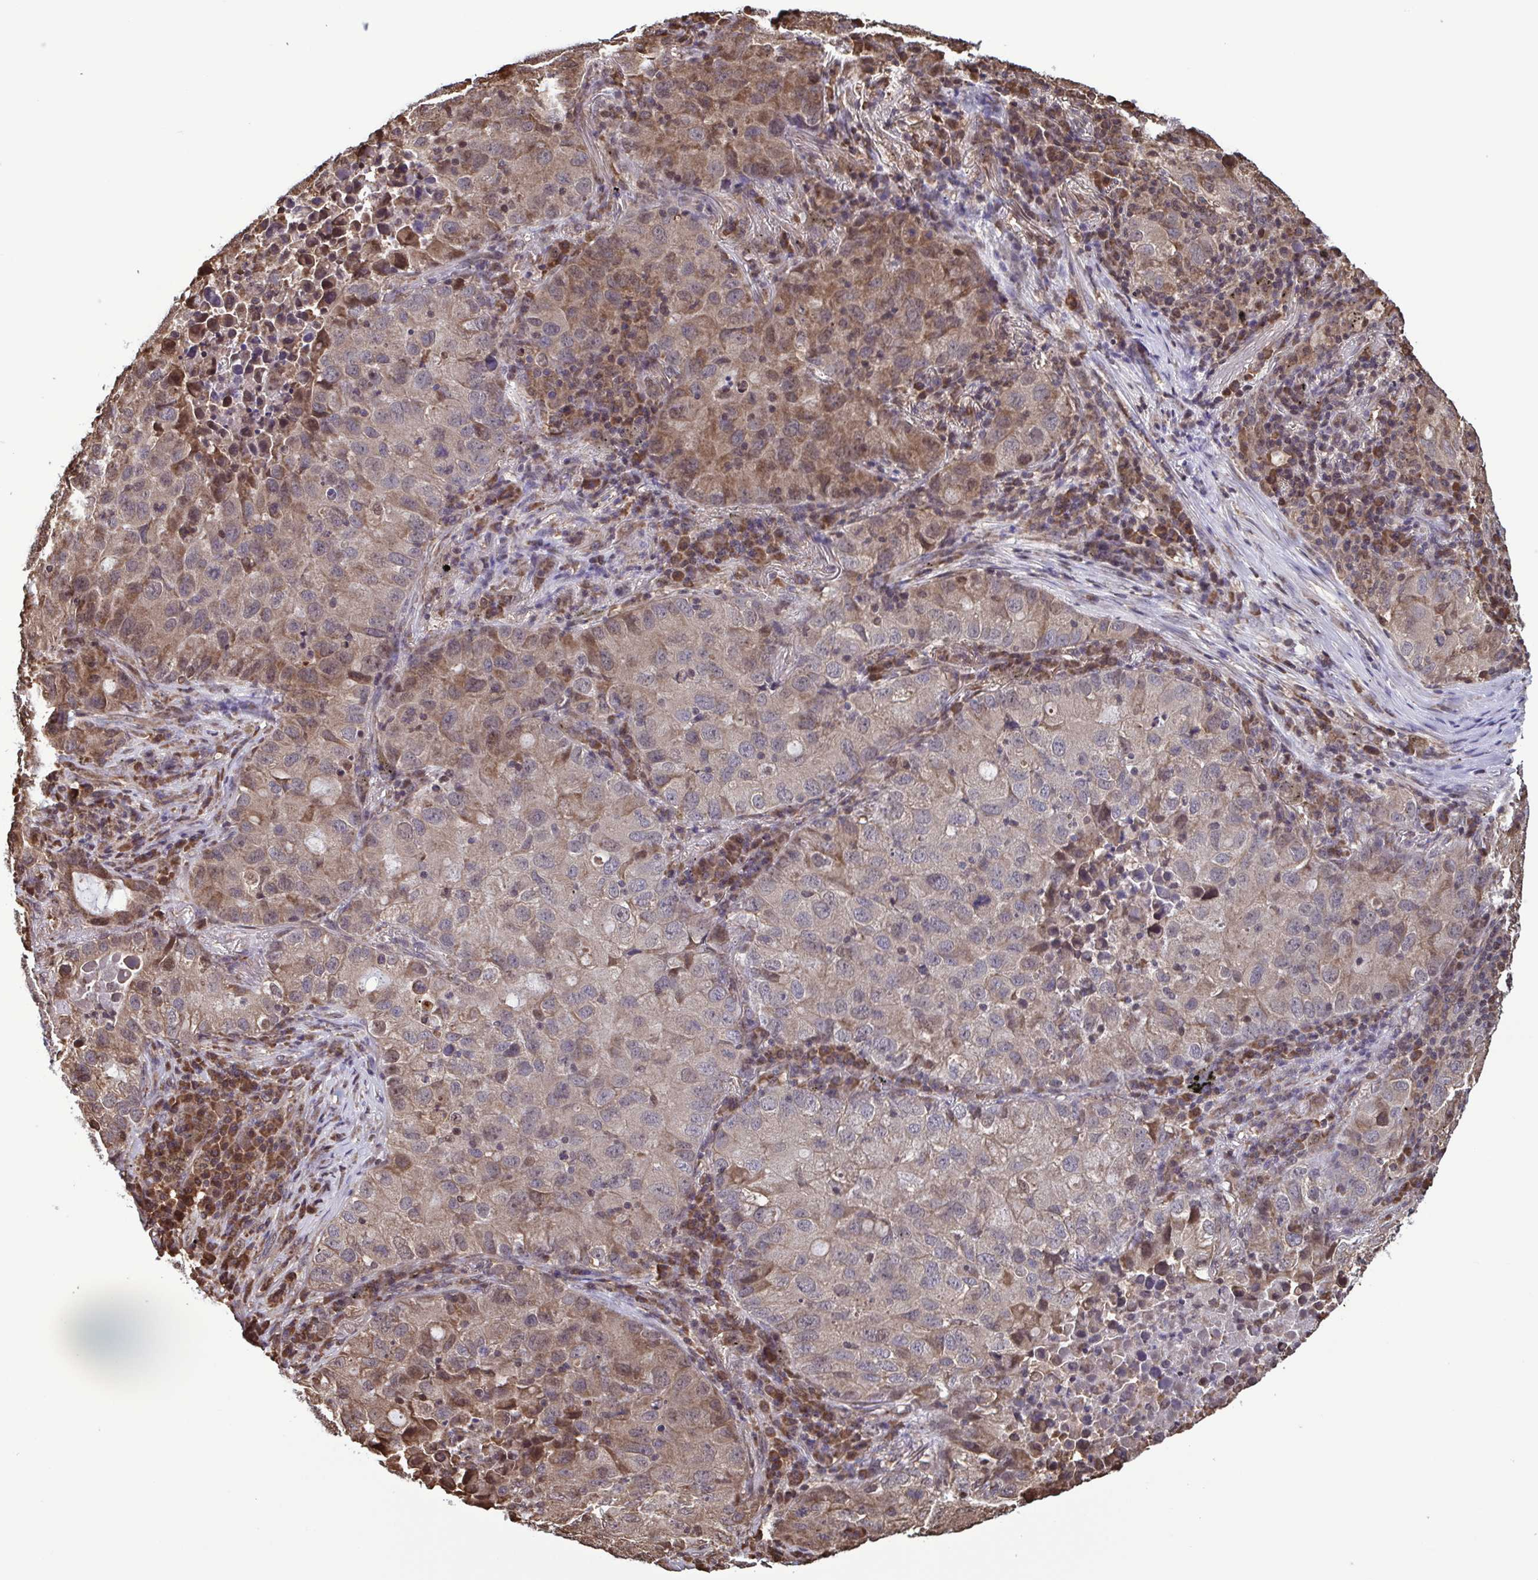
{"staining": {"intensity": "weak", "quantity": "<25%", "location": "cytoplasmic/membranous"}, "tissue": "lung cancer", "cell_type": "Tumor cells", "image_type": "cancer", "snomed": [{"axis": "morphology", "description": "Normal morphology"}, {"axis": "morphology", "description": "Adenocarcinoma, NOS"}, {"axis": "topography", "description": "Lymph node"}, {"axis": "topography", "description": "Lung"}], "caption": "Immunohistochemical staining of lung cancer reveals no significant expression in tumor cells.", "gene": "SEC63", "patient": {"sex": "female", "age": 51}}